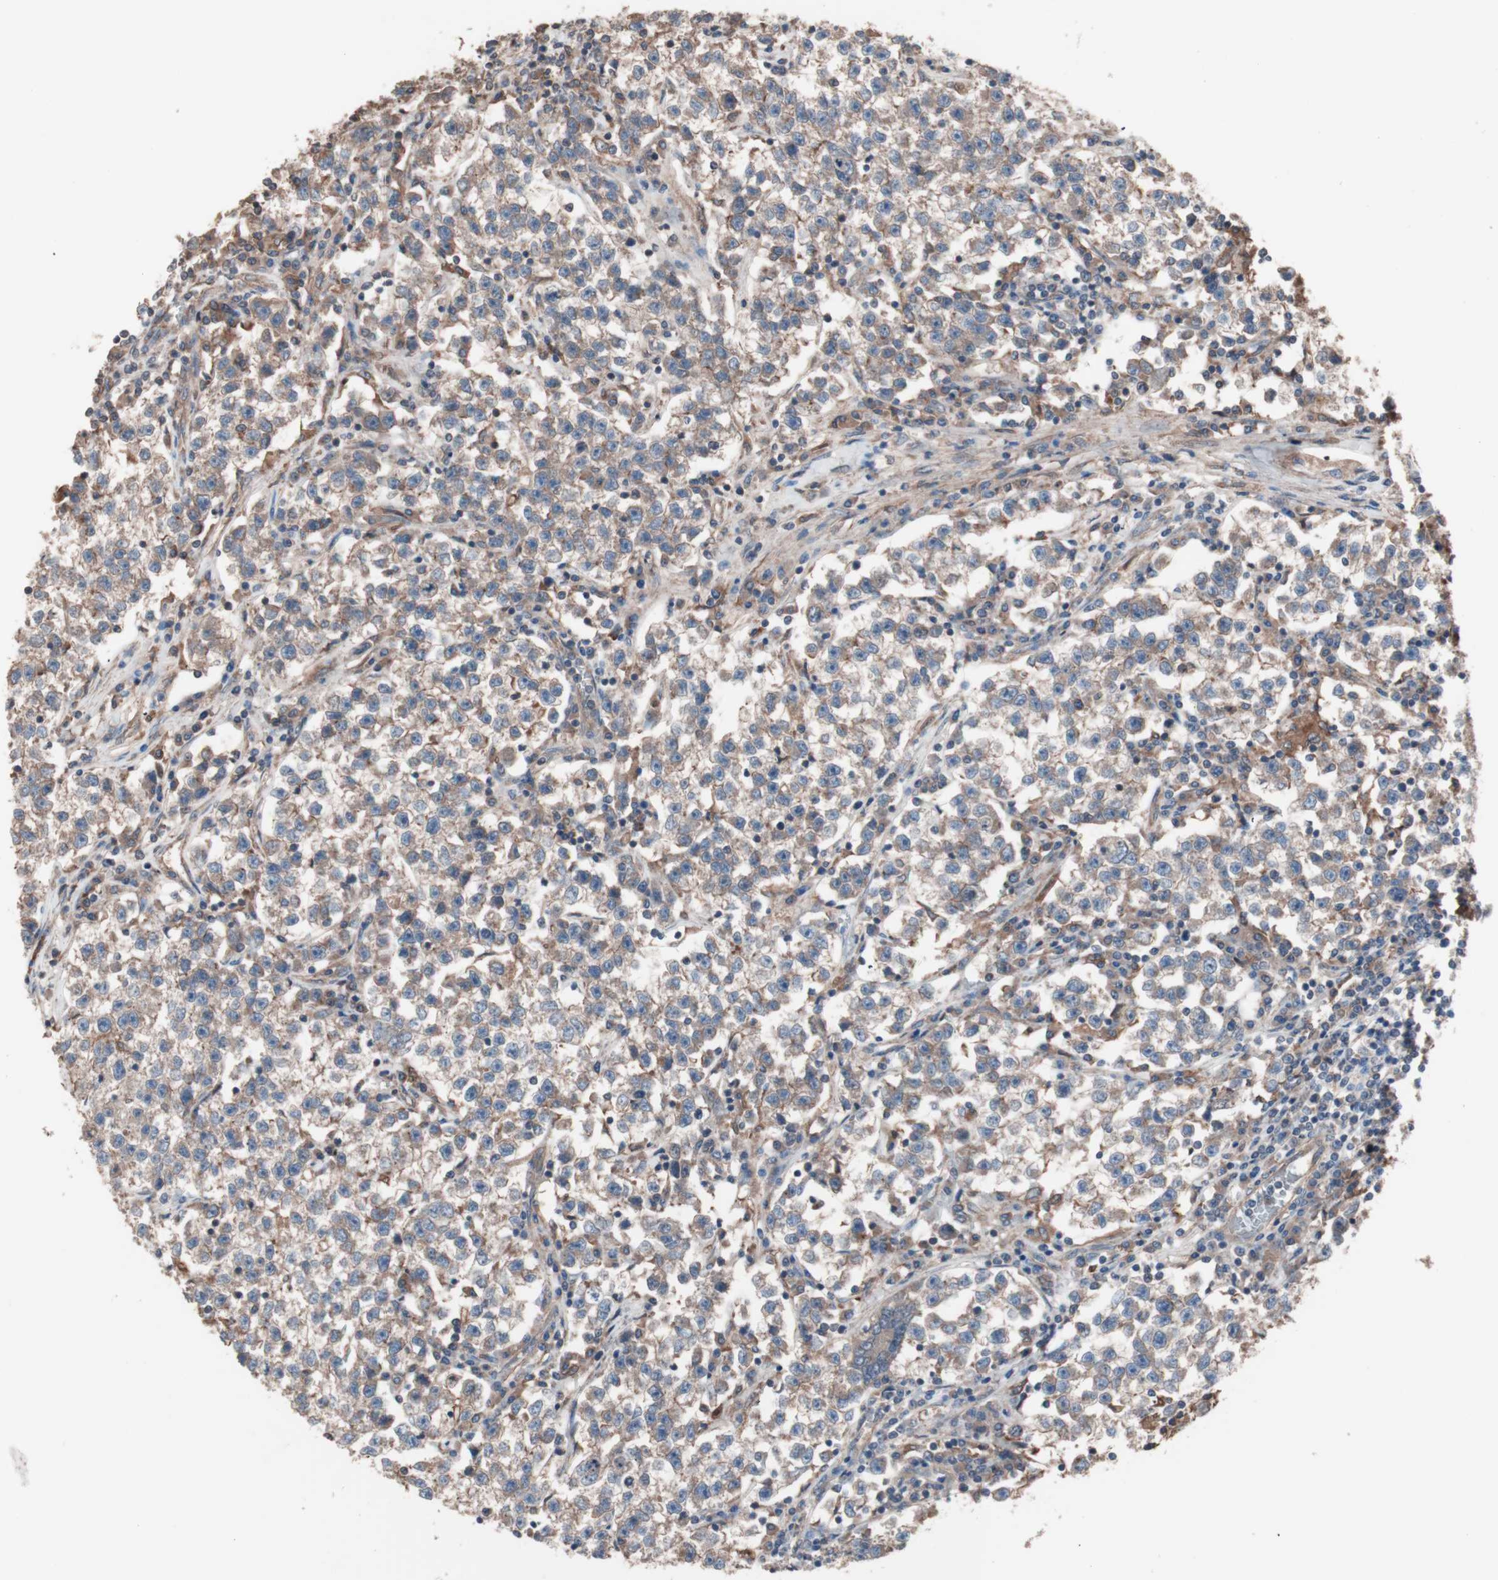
{"staining": {"intensity": "weak", "quantity": ">75%", "location": "cytoplasmic/membranous"}, "tissue": "testis cancer", "cell_type": "Tumor cells", "image_type": "cancer", "snomed": [{"axis": "morphology", "description": "Seminoma, NOS"}, {"axis": "topography", "description": "Testis"}], "caption": "Brown immunohistochemical staining in testis cancer (seminoma) displays weak cytoplasmic/membranous staining in approximately >75% of tumor cells.", "gene": "ATG7", "patient": {"sex": "male", "age": 22}}